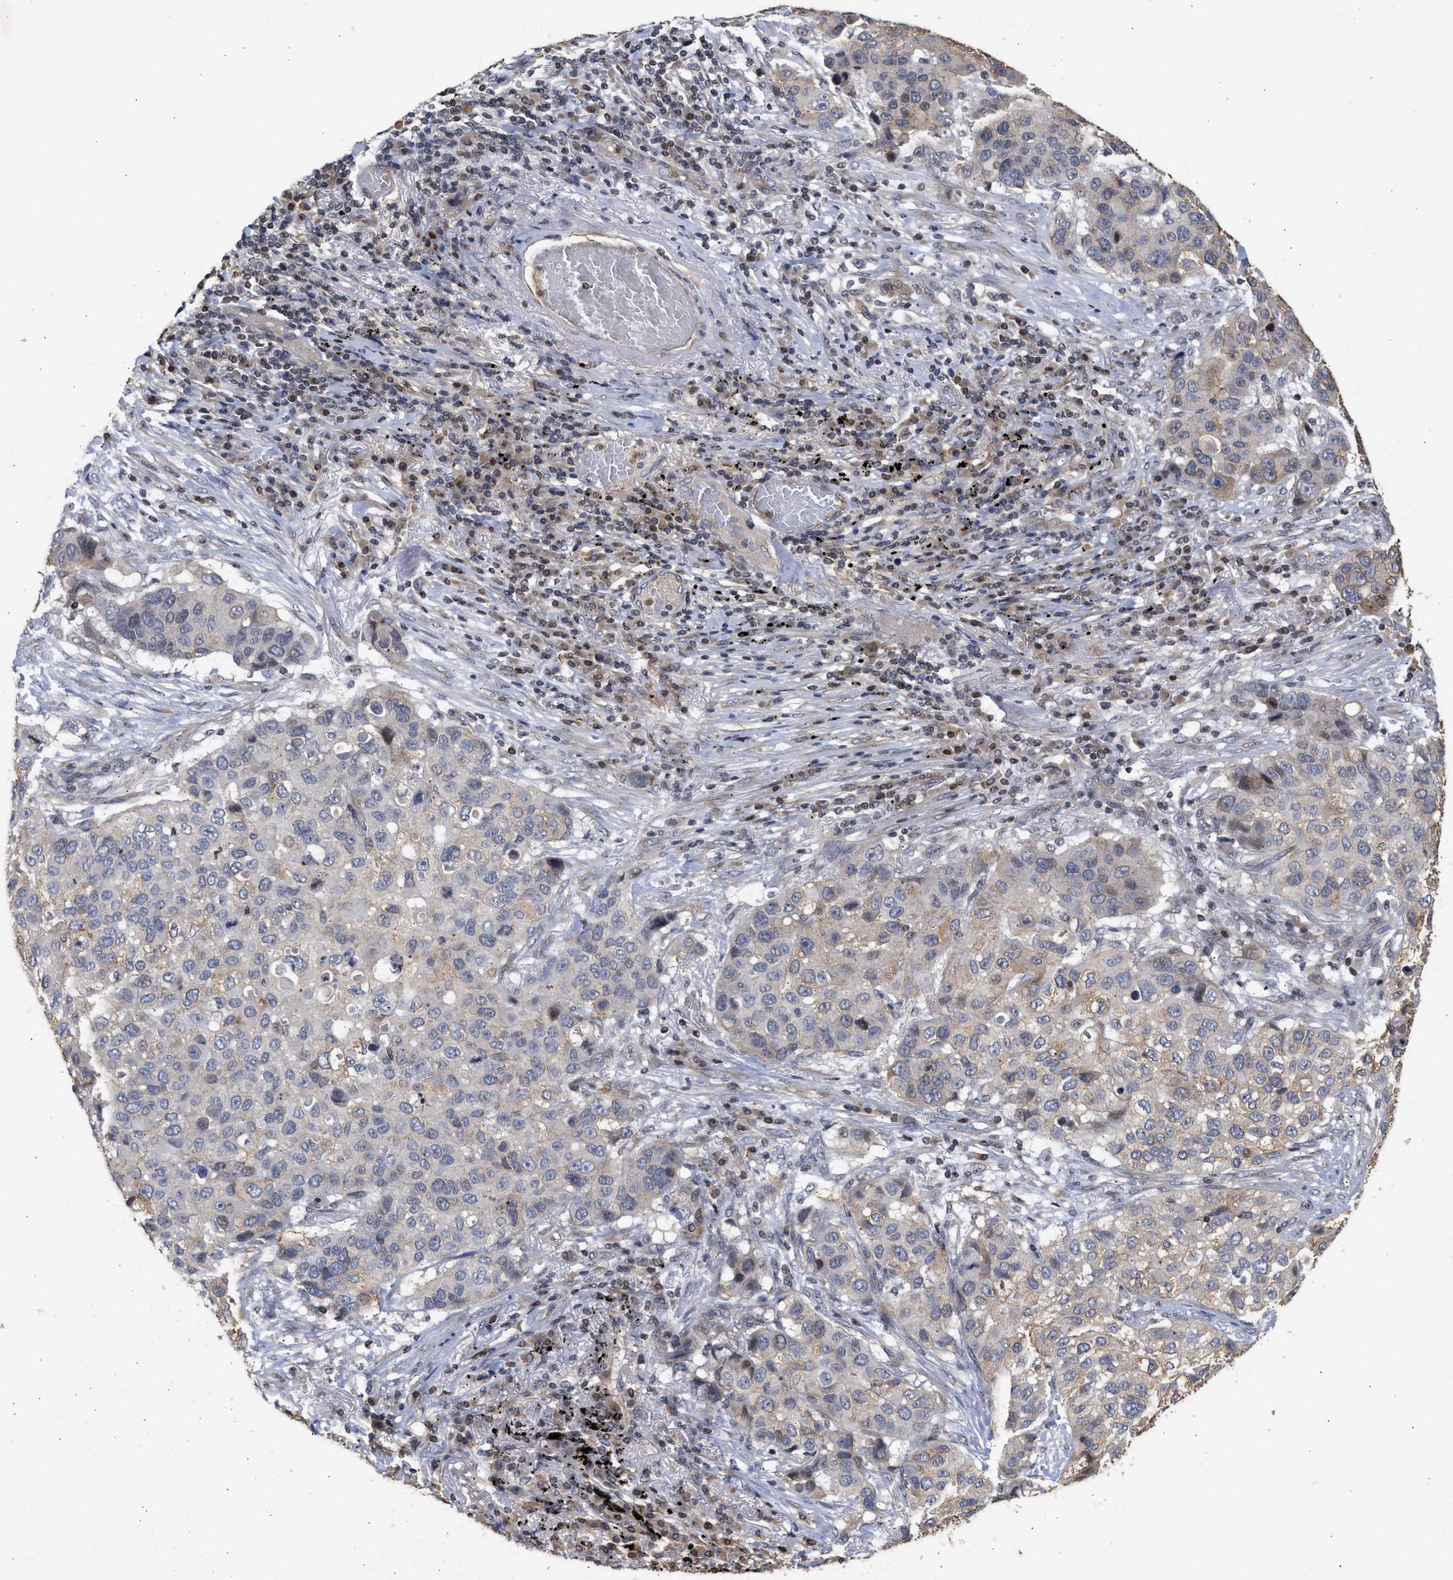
{"staining": {"intensity": "weak", "quantity": "25%-75%", "location": "cytoplasmic/membranous"}, "tissue": "lung cancer", "cell_type": "Tumor cells", "image_type": "cancer", "snomed": [{"axis": "morphology", "description": "Squamous cell carcinoma, NOS"}, {"axis": "topography", "description": "Lung"}], "caption": "Human lung squamous cell carcinoma stained with a protein marker demonstrates weak staining in tumor cells.", "gene": "ENSG00000142539", "patient": {"sex": "male", "age": 57}}